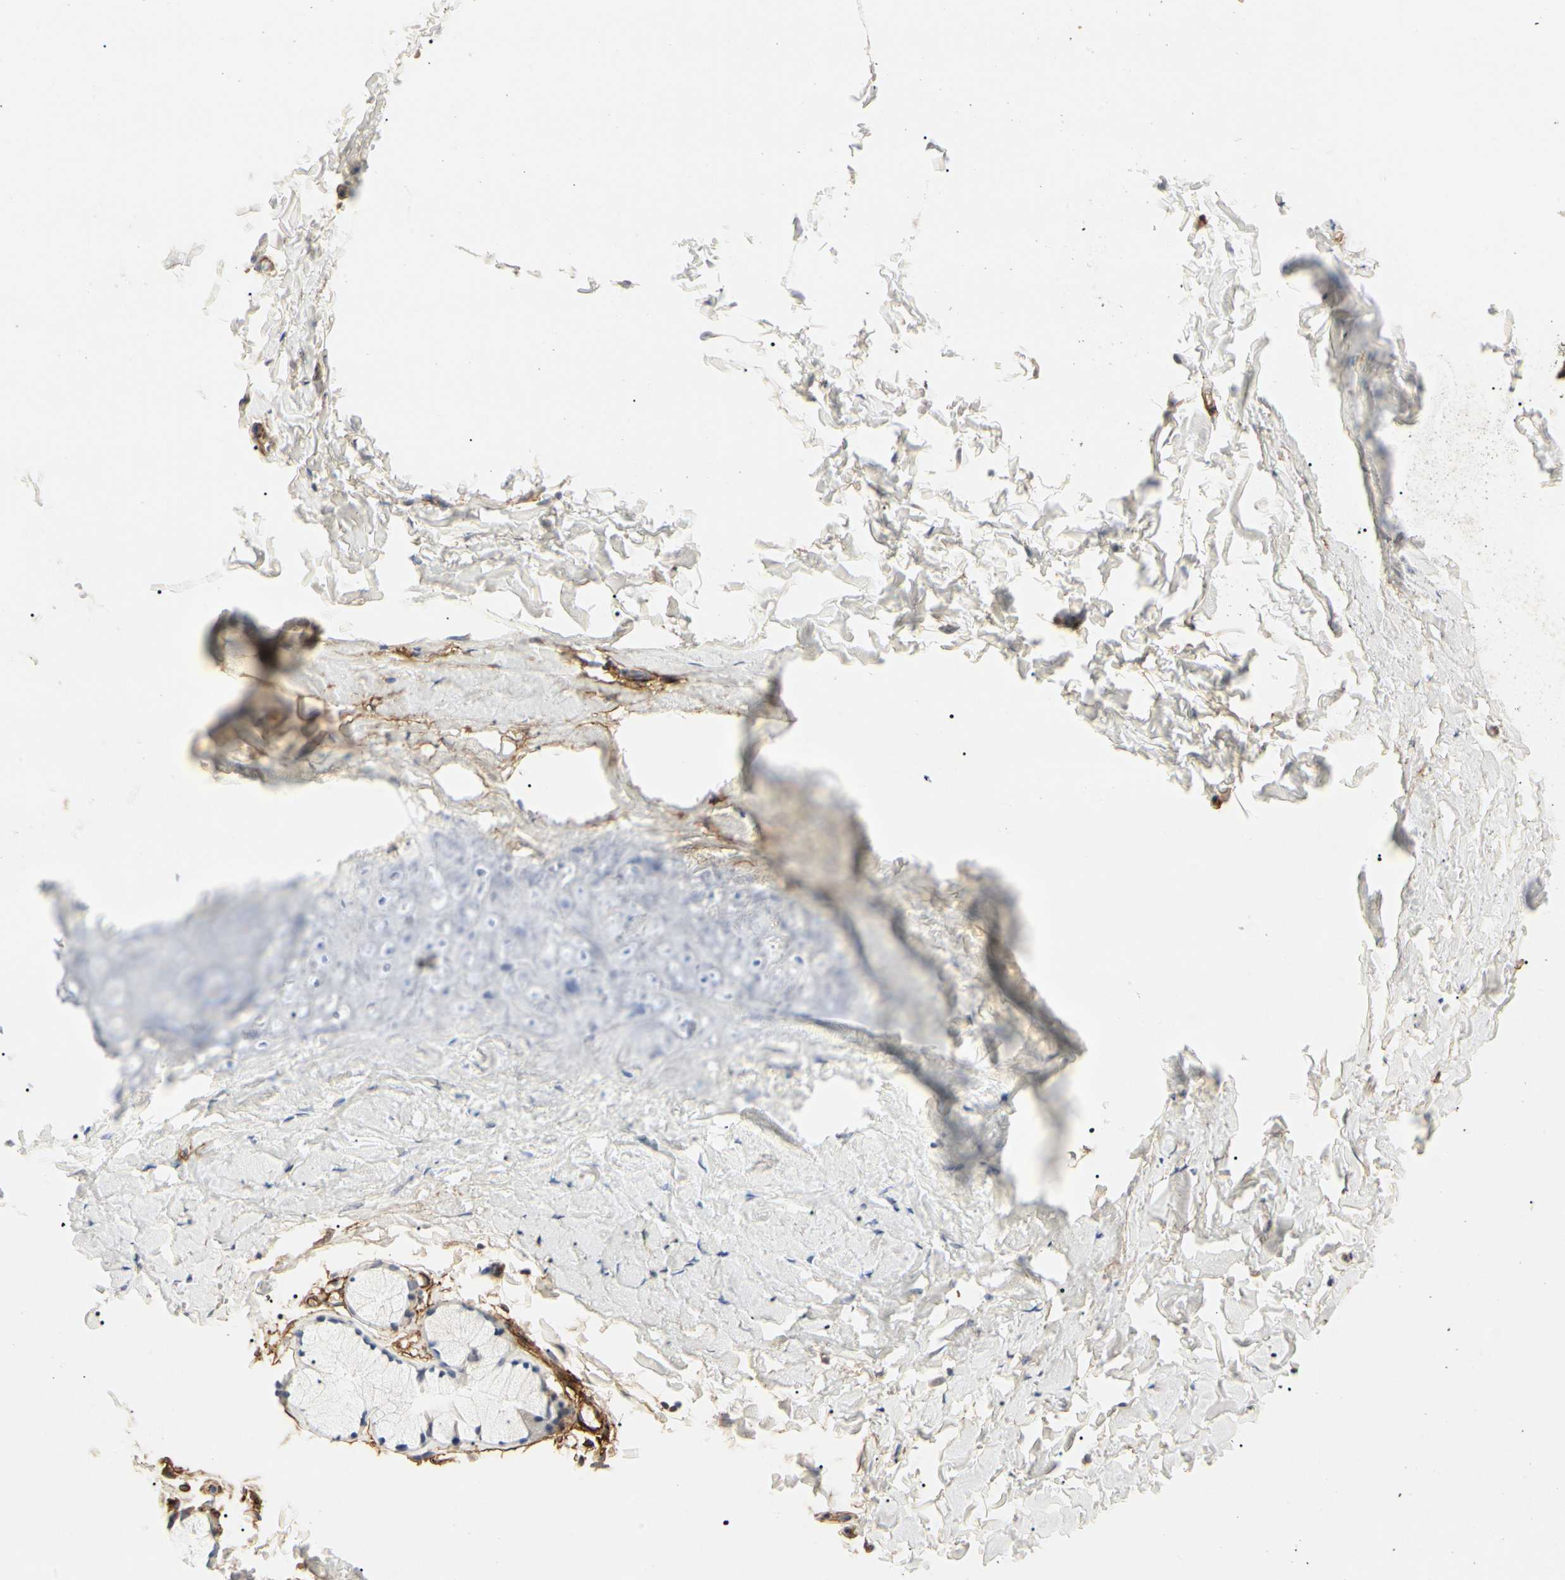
{"staining": {"intensity": "moderate", "quantity": ">75%", "location": "cytoplasmic/membranous"}, "tissue": "adipose tissue", "cell_type": "Adipocytes", "image_type": "normal", "snomed": [{"axis": "morphology", "description": "Normal tissue, NOS"}, {"axis": "topography", "description": "Cartilage tissue"}, {"axis": "topography", "description": "Bronchus"}], "caption": "Immunohistochemistry (DAB) staining of normal human adipose tissue shows moderate cytoplasmic/membranous protein staining in approximately >75% of adipocytes.", "gene": "GGT5", "patient": {"sex": "female", "age": 73}}